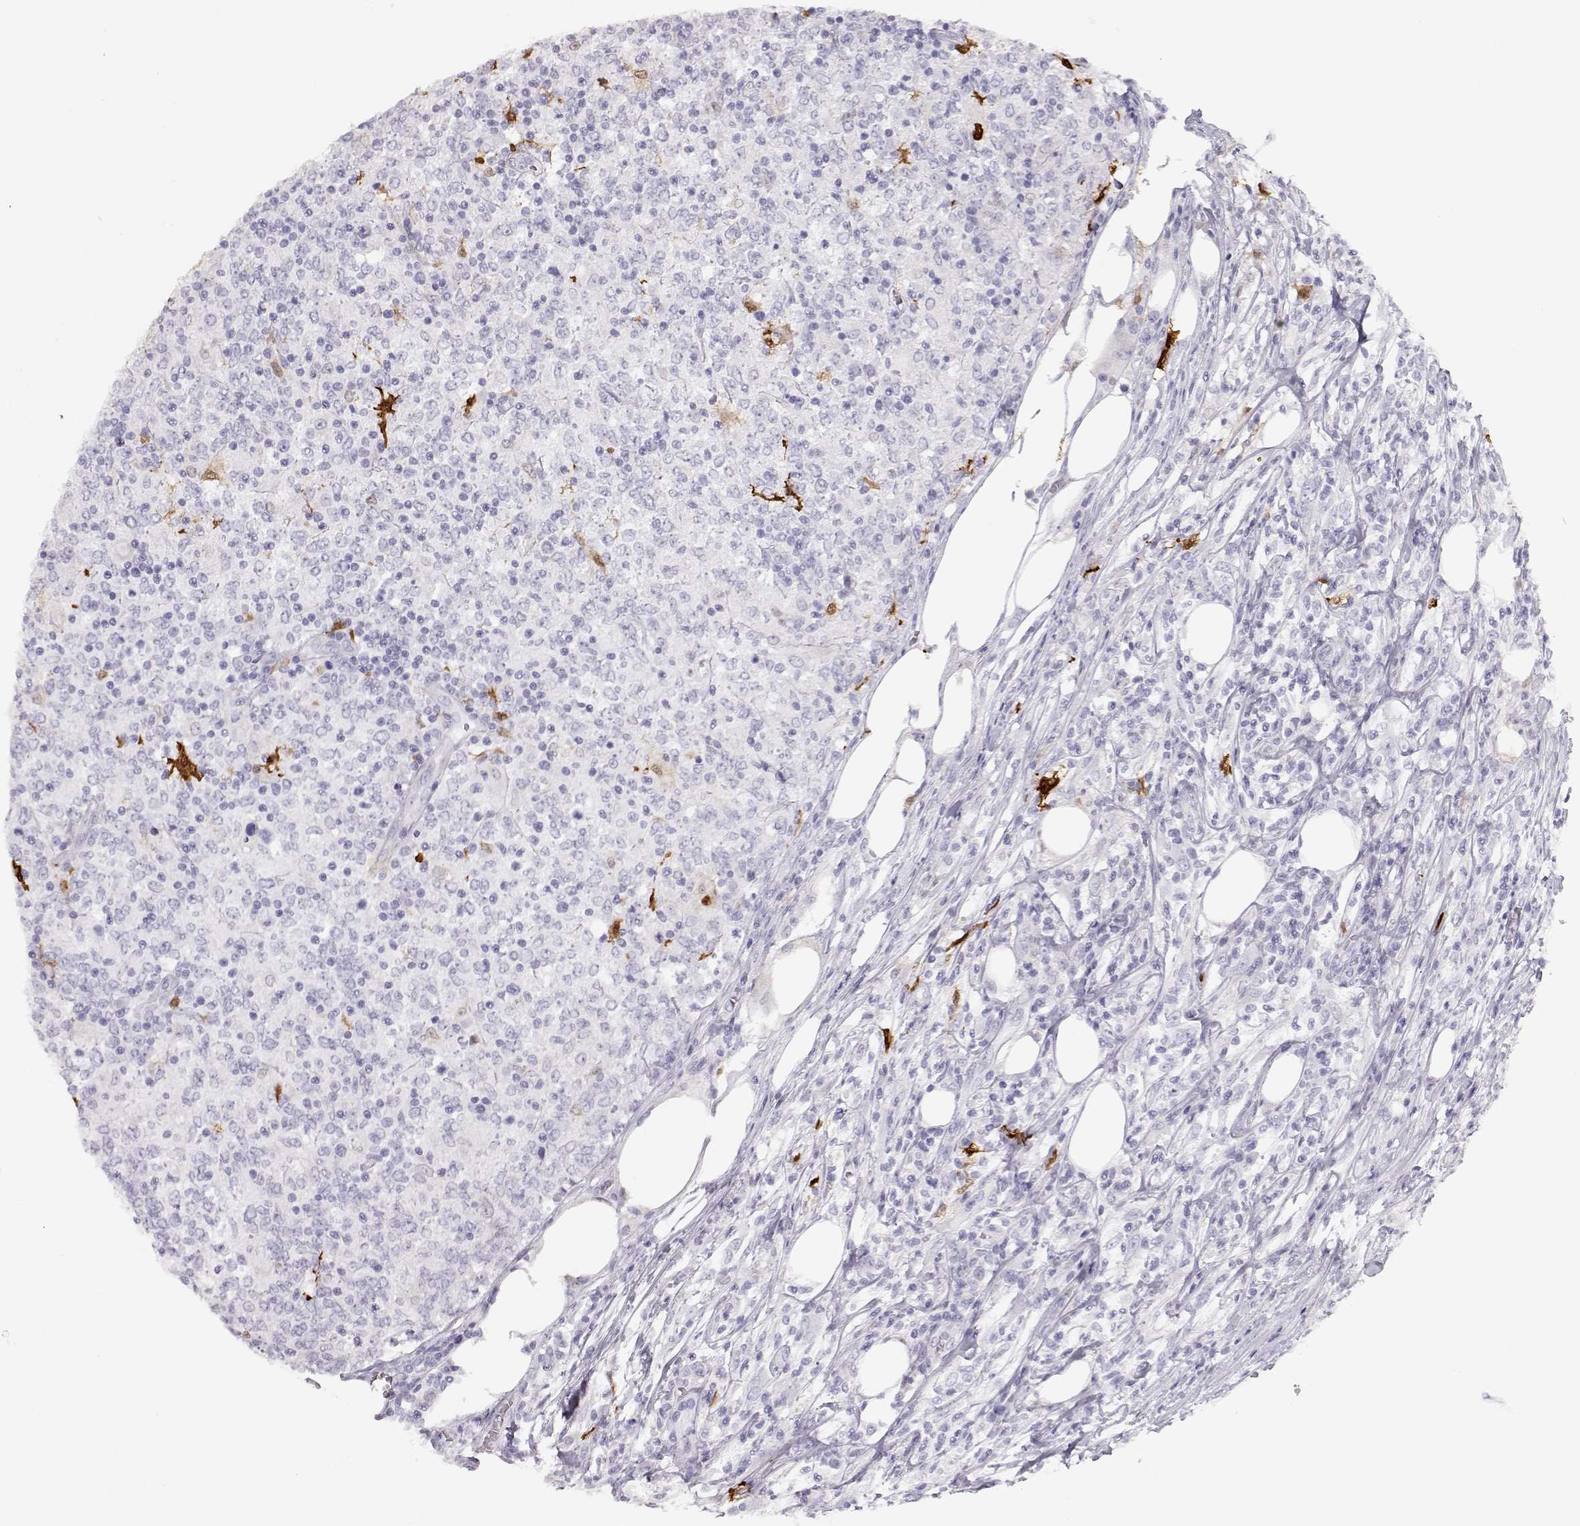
{"staining": {"intensity": "negative", "quantity": "none", "location": "none"}, "tissue": "lymphoma", "cell_type": "Tumor cells", "image_type": "cancer", "snomed": [{"axis": "morphology", "description": "Malignant lymphoma, non-Hodgkin's type, High grade"}, {"axis": "topography", "description": "Lymph node"}], "caption": "Image shows no significant protein staining in tumor cells of lymphoma.", "gene": "S100B", "patient": {"sex": "female", "age": 84}}